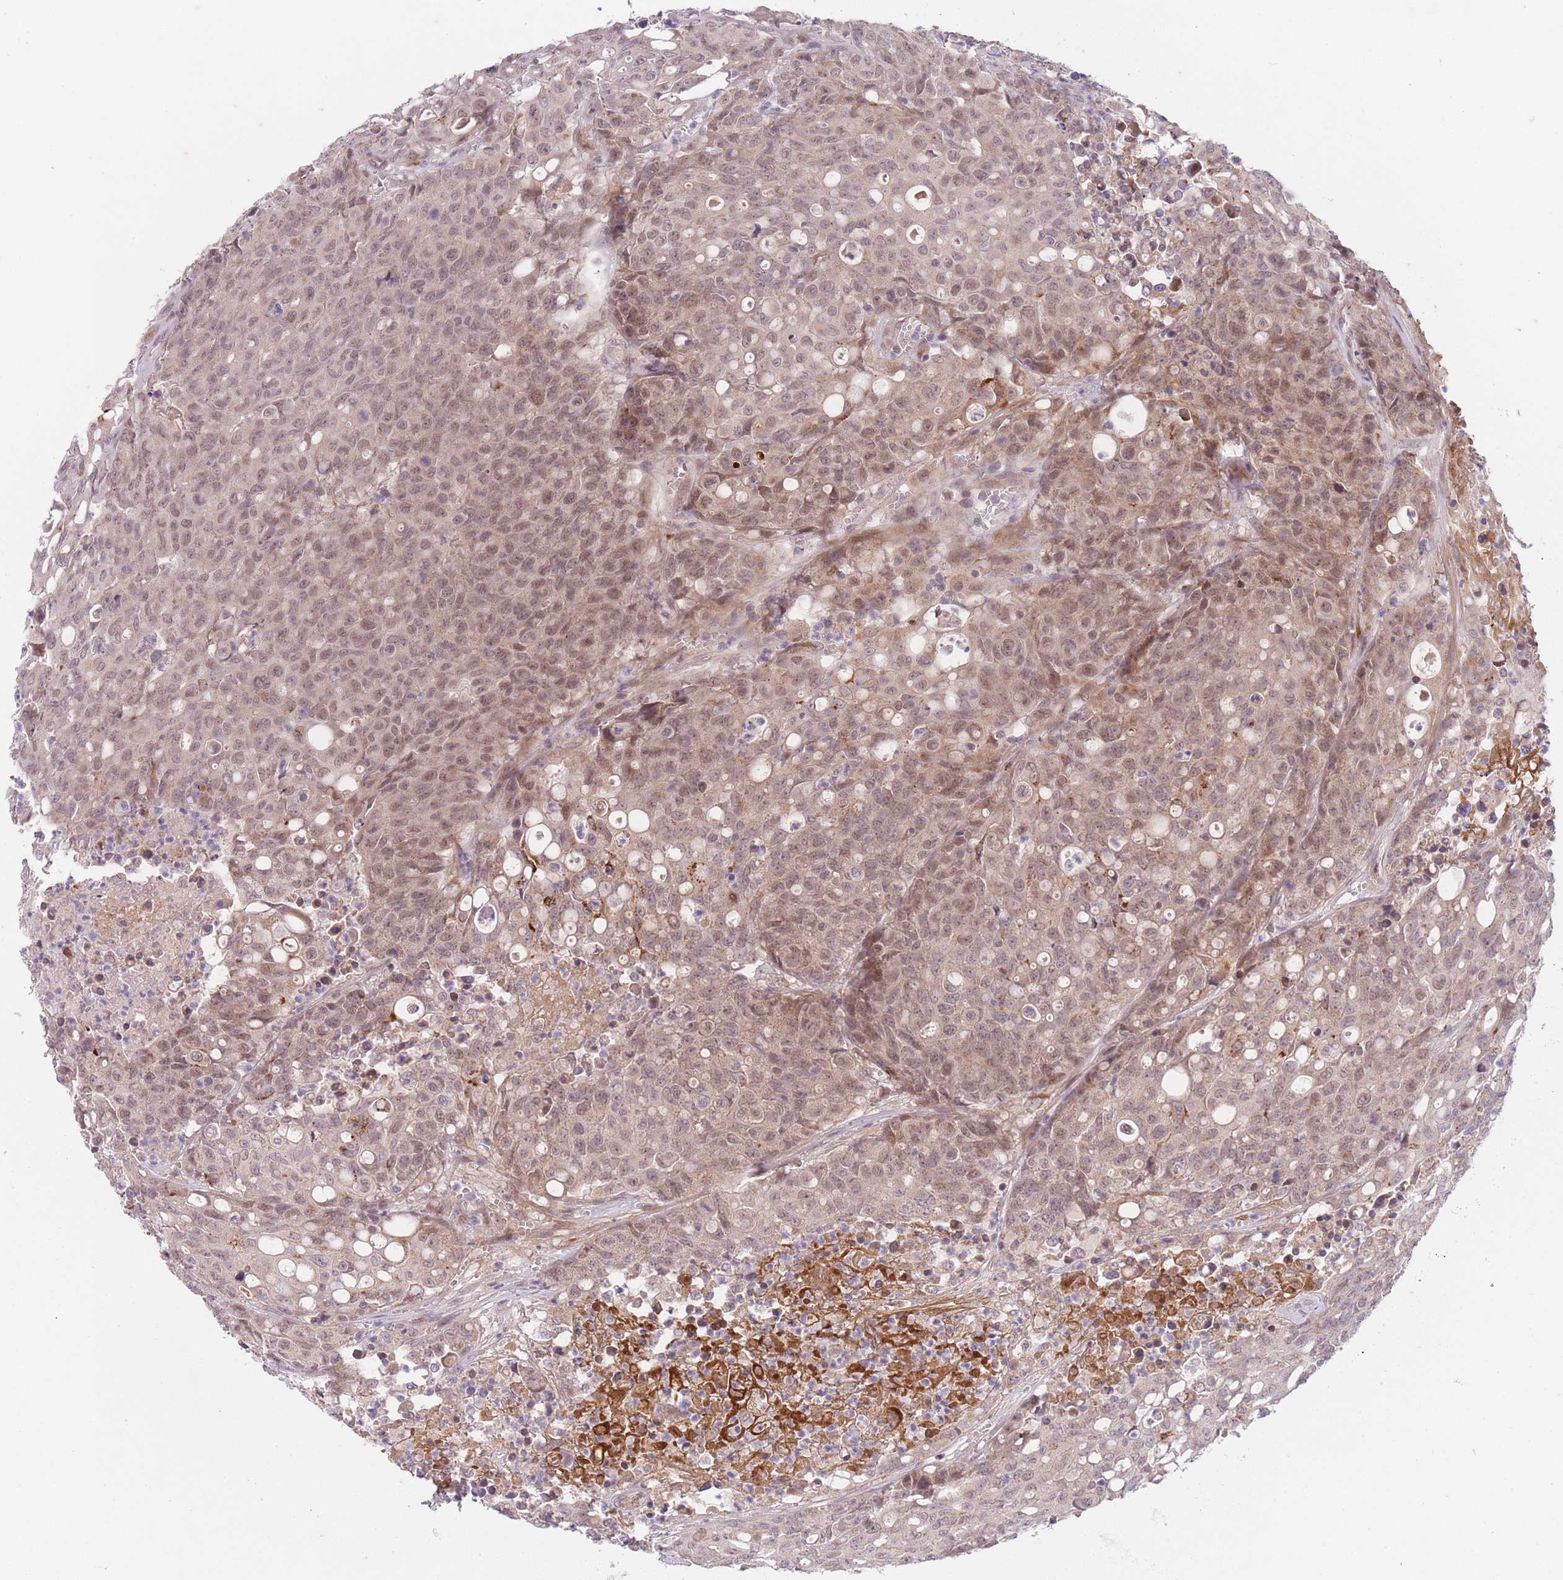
{"staining": {"intensity": "weak", "quantity": ">75%", "location": "nuclear"}, "tissue": "colorectal cancer", "cell_type": "Tumor cells", "image_type": "cancer", "snomed": [{"axis": "morphology", "description": "Adenocarcinoma, NOS"}, {"axis": "topography", "description": "Colon"}], "caption": "An image of human colorectal cancer (adenocarcinoma) stained for a protein displays weak nuclear brown staining in tumor cells.", "gene": "SLC25A33", "patient": {"sex": "male", "age": 51}}